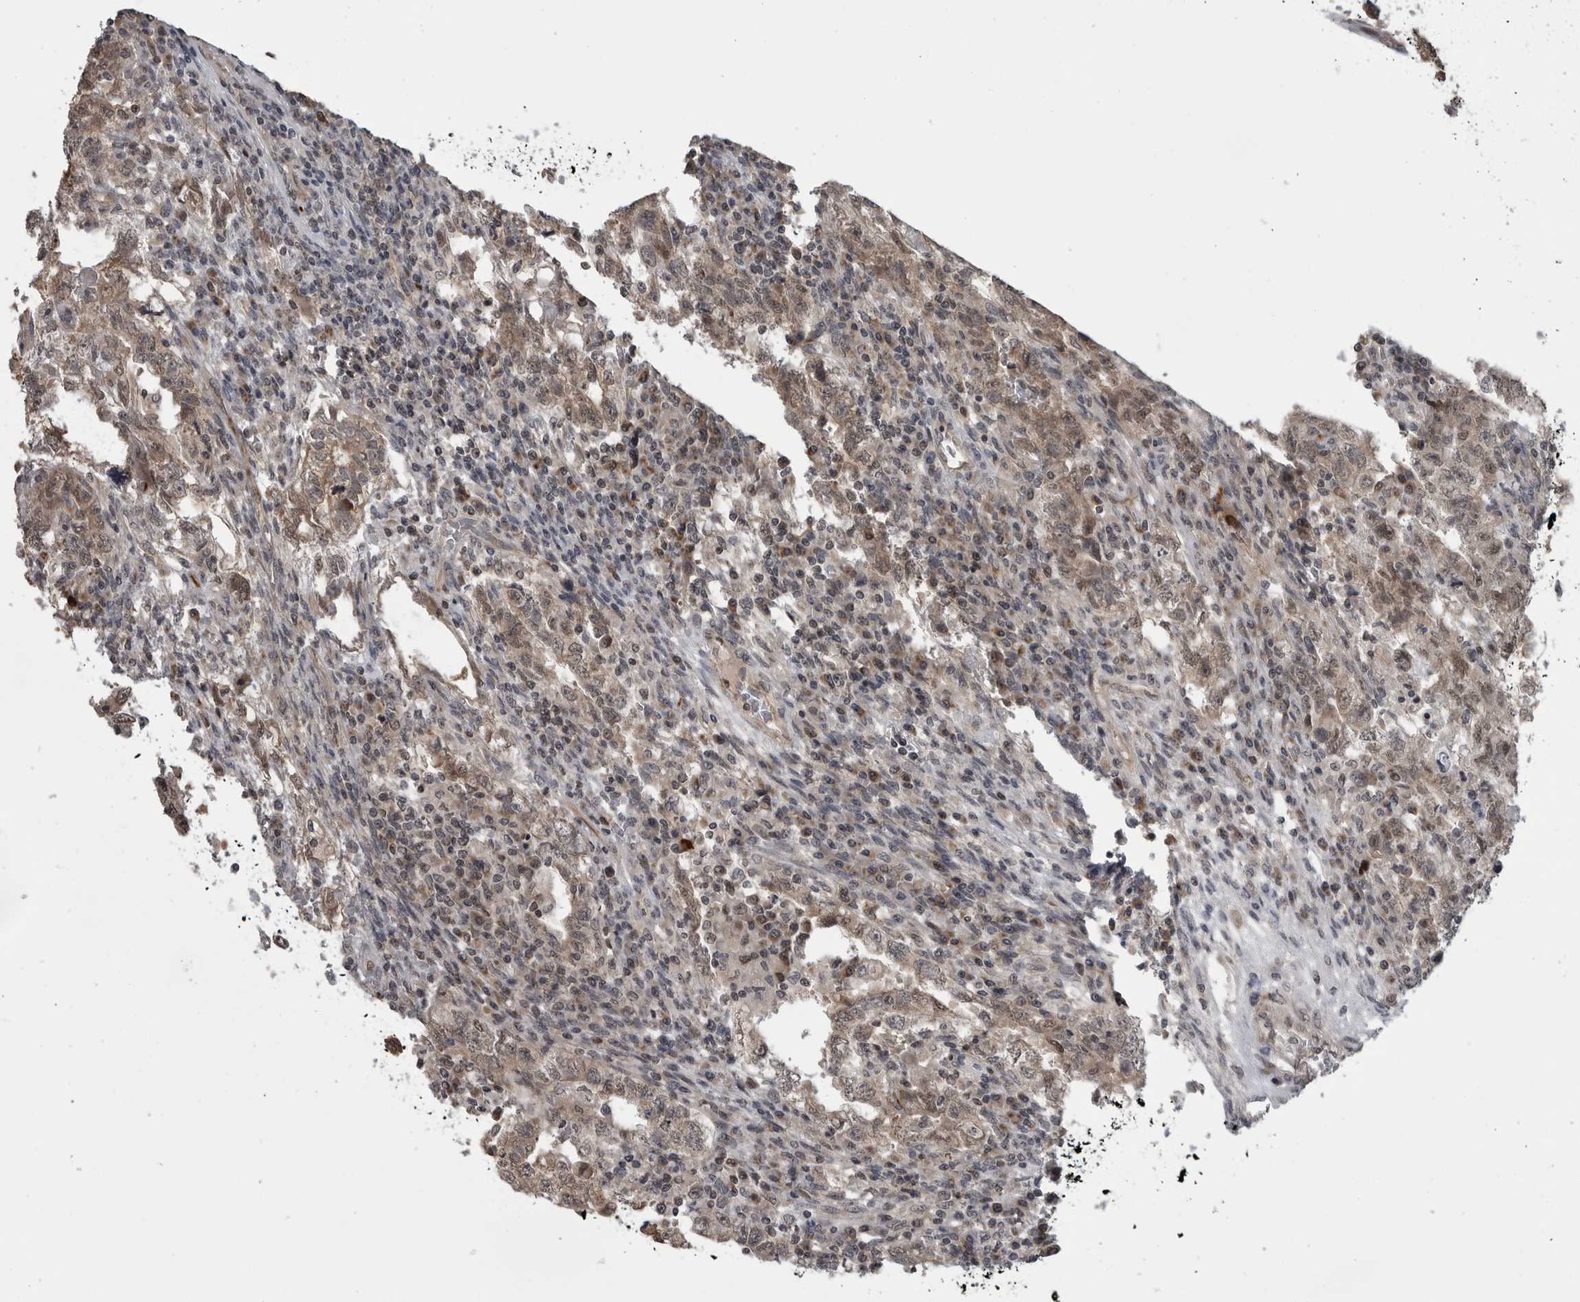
{"staining": {"intensity": "moderate", "quantity": ">75%", "location": "cytoplasmic/membranous,nuclear"}, "tissue": "testis cancer", "cell_type": "Tumor cells", "image_type": "cancer", "snomed": [{"axis": "morphology", "description": "Carcinoma, Embryonal, NOS"}, {"axis": "topography", "description": "Testis"}], "caption": "Testis cancer (embryonal carcinoma) stained with a brown dye reveals moderate cytoplasmic/membranous and nuclear positive expression in about >75% of tumor cells.", "gene": "FAAP100", "patient": {"sex": "male", "age": 36}}